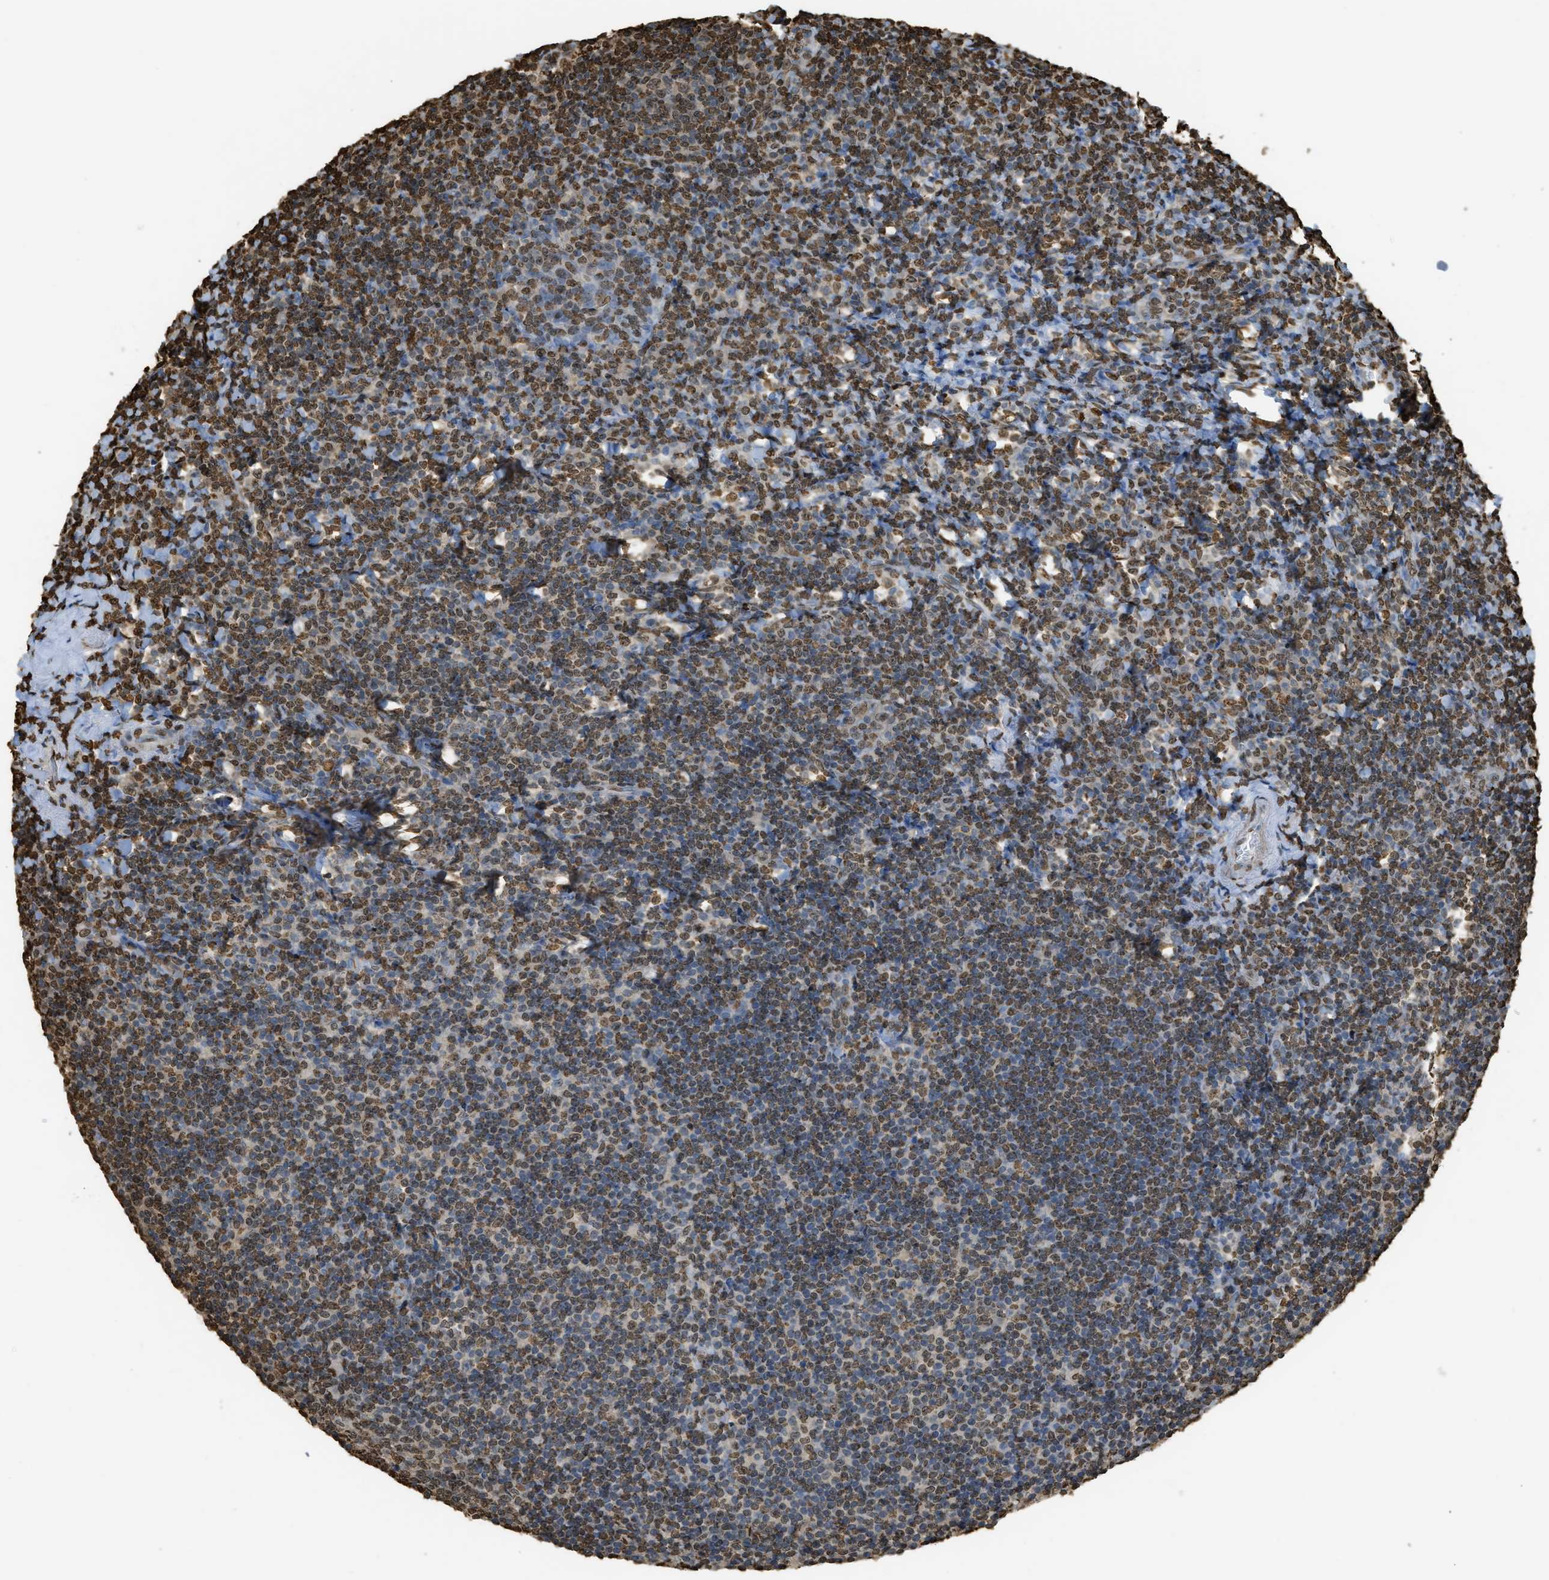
{"staining": {"intensity": "moderate", "quantity": "25%-75%", "location": "nuclear"}, "tissue": "tonsil", "cell_type": "Germinal center cells", "image_type": "normal", "snomed": [{"axis": "morphology", "description": "Normal tissue, NOS"}, {"axis": "topography", "description": "Tonsil"}], "caption": "Brown immunohistochemical staining in unremarkable human tonsil exhibits moderate nuclear positivity in about 25%-75% of germinal center cells. (DAB IHC, brown staining for protein, blue staining for nuclei).", "gene": "NR5A2", "patient": {"sex": "male", "age": 37}}